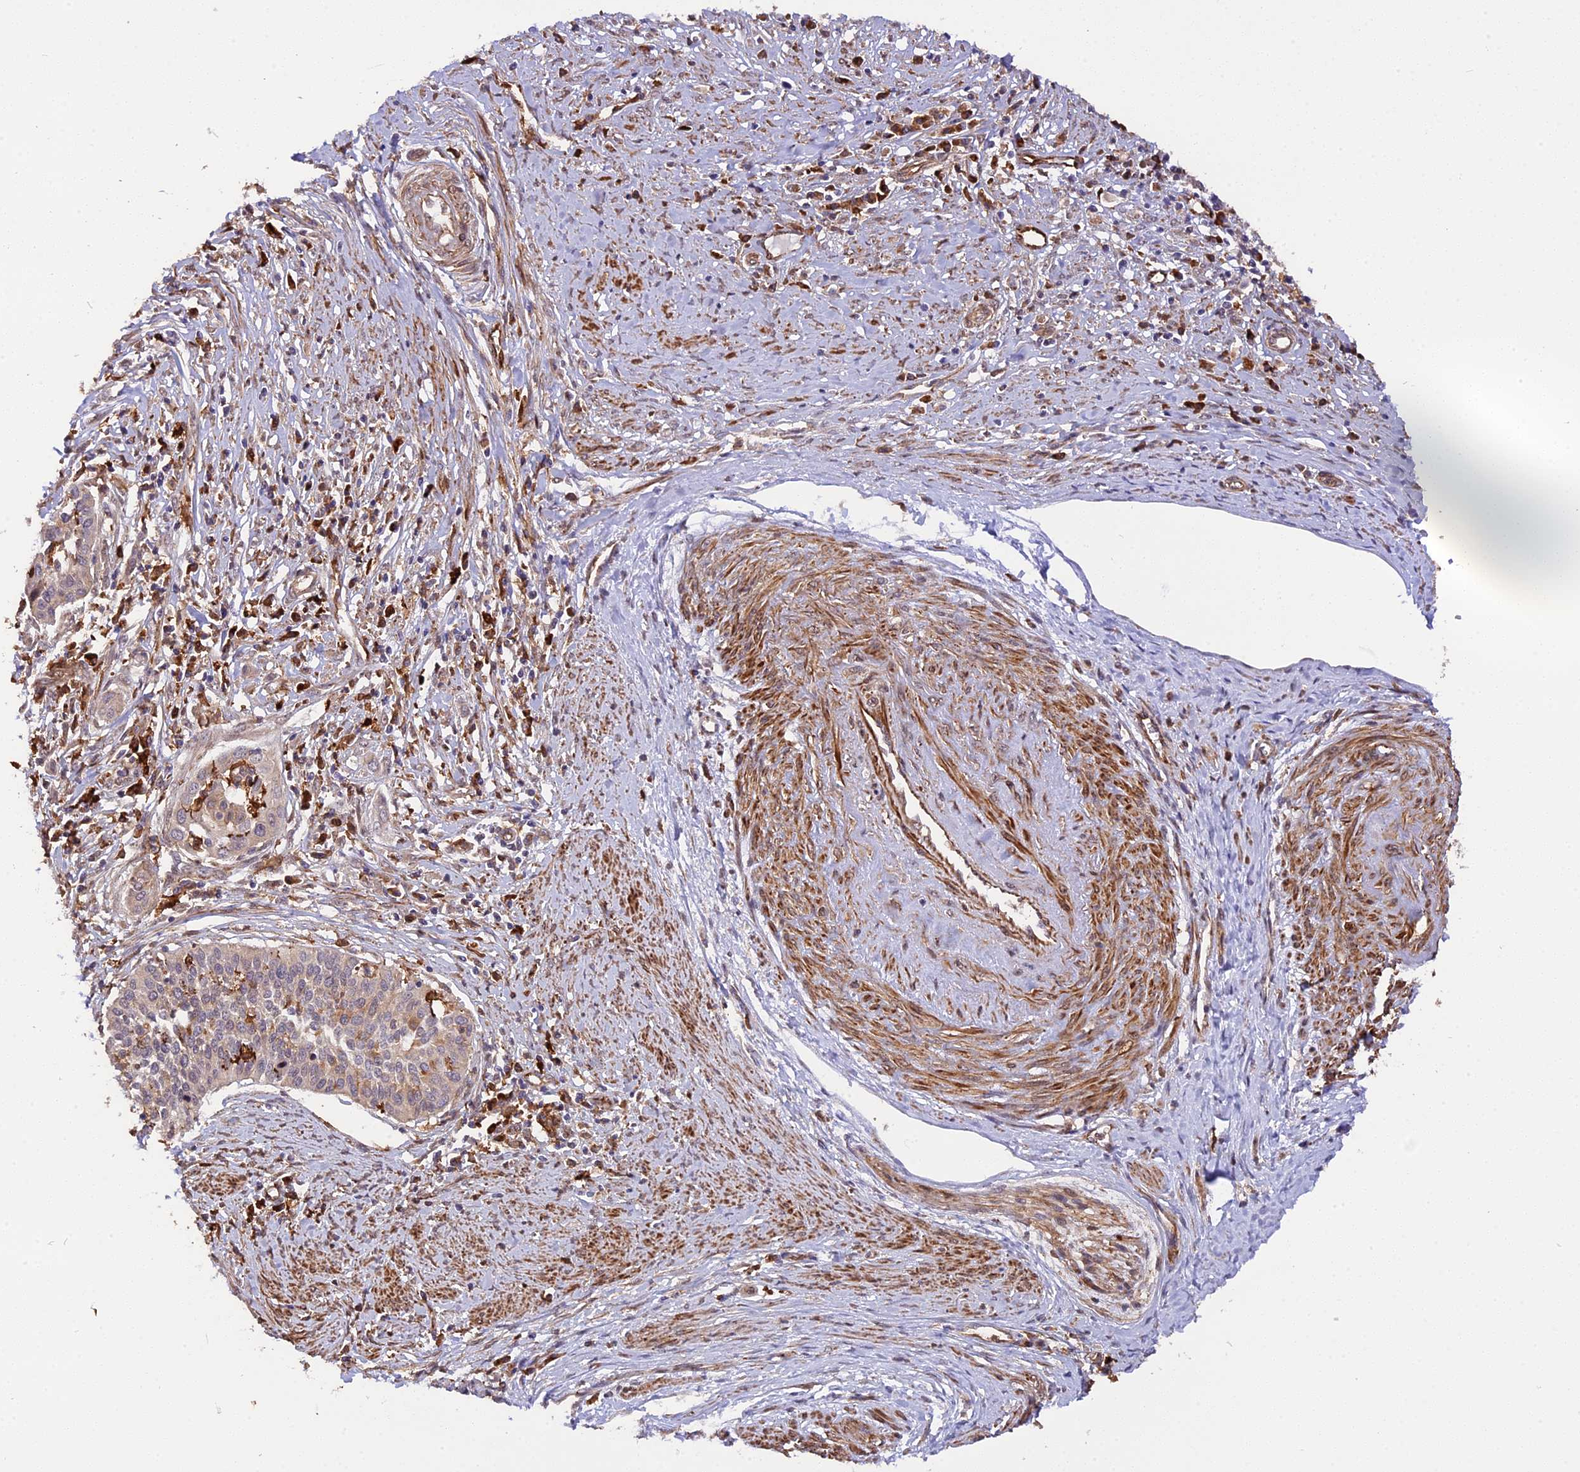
{"staining": {"intensity": "negative", "quantity": "none", "location": "none"}, "tissue": "cervical cancer", "cell_type": "Tumor cells", "image_type": "cancer", "snomed": [{"axis": "morphology", "description": "Squamous cell carcinoma, NOS"}, {"axis": "topography", "description": "Cervix"}], "caption": "Cervical cancer (squamous cell carcinoma) was stained to show a protein in brown. There is no significant staining in tumor cells.", "gene": "HERPUD1", "patient": {"sex": "female", "age": 34}}